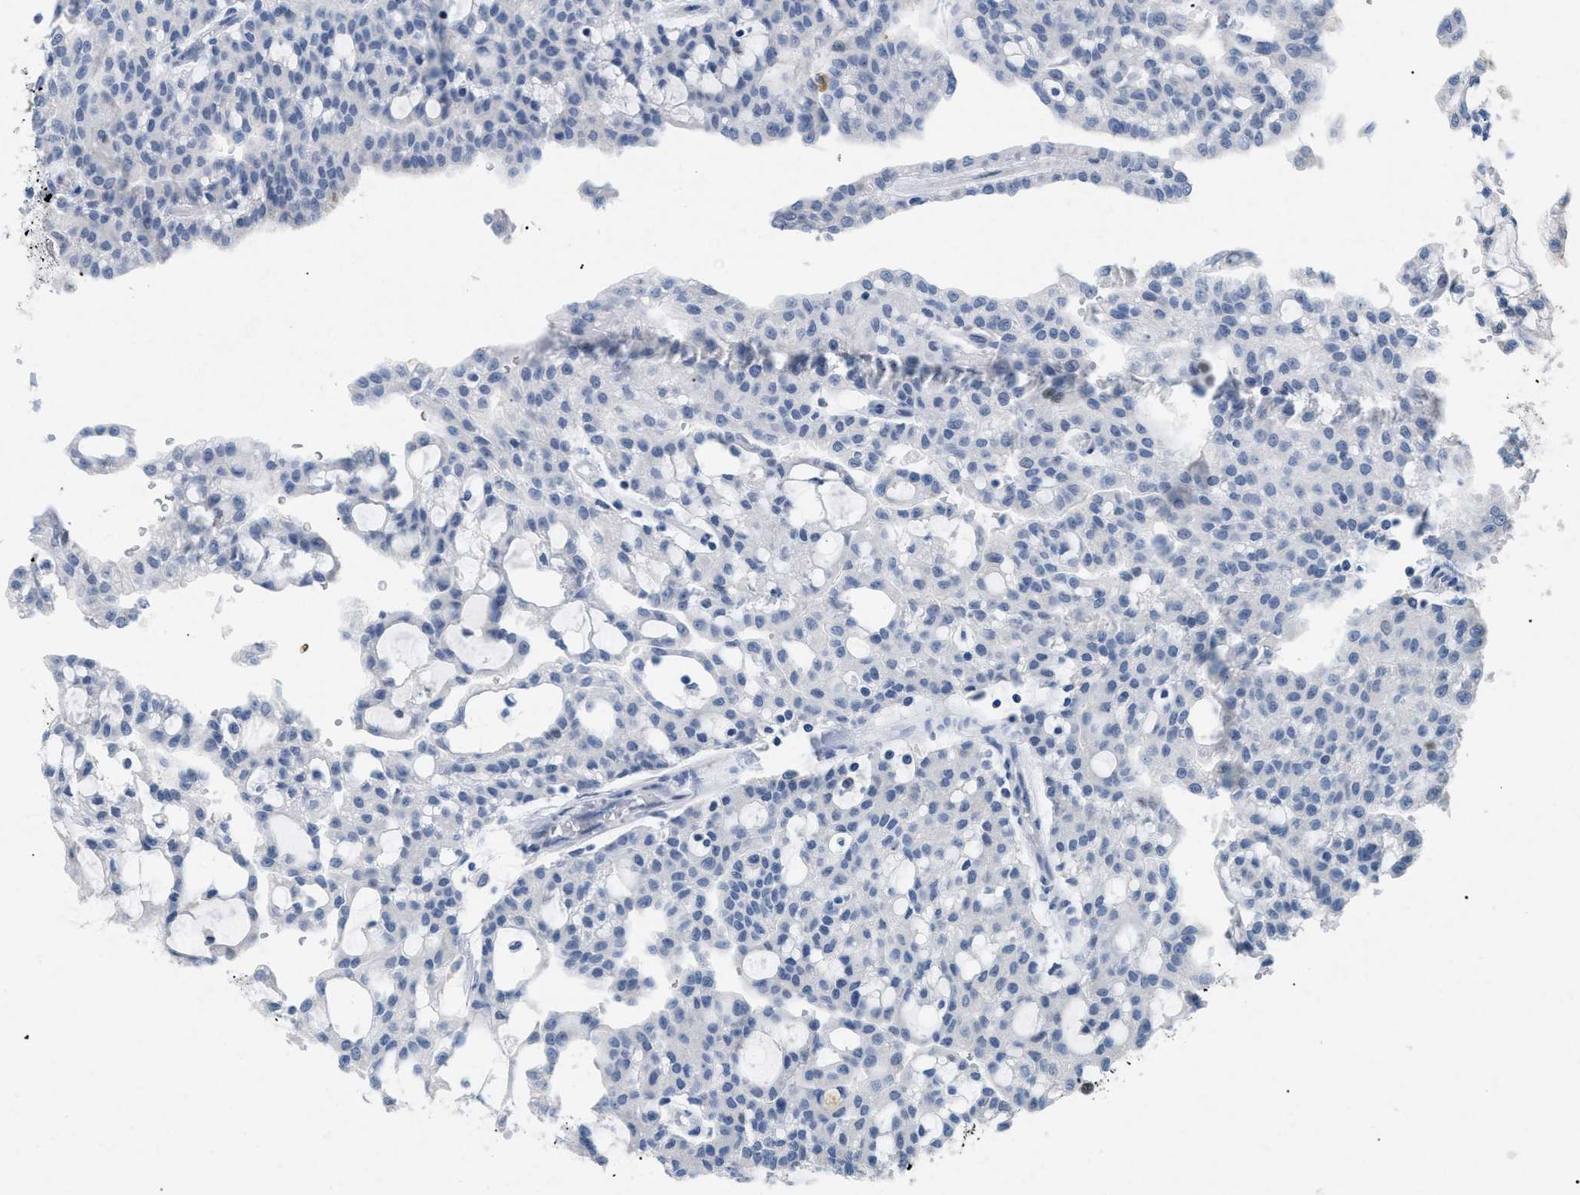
{"staining": {"intensity": "negative", "quantity": "none", "location": "none"}, "tissue": "renal cancer", "cell_type": "Tumor cells", "image_type": "cancer", "snomed": [{"axis": "morphology", "description": "Adenocarcinoma, NOS"}, {"axis": "topography", "description": "Kidney"}], "caption": "This photomicrograph is of renal cancer stained with immunohistochemistry (IHC) to label a protein in brown with the nuclei are counter-stained blue. There is no positivity in tumor cells.", "gene": "TASOR", "patient": {"sex": "male", "age": 63}}